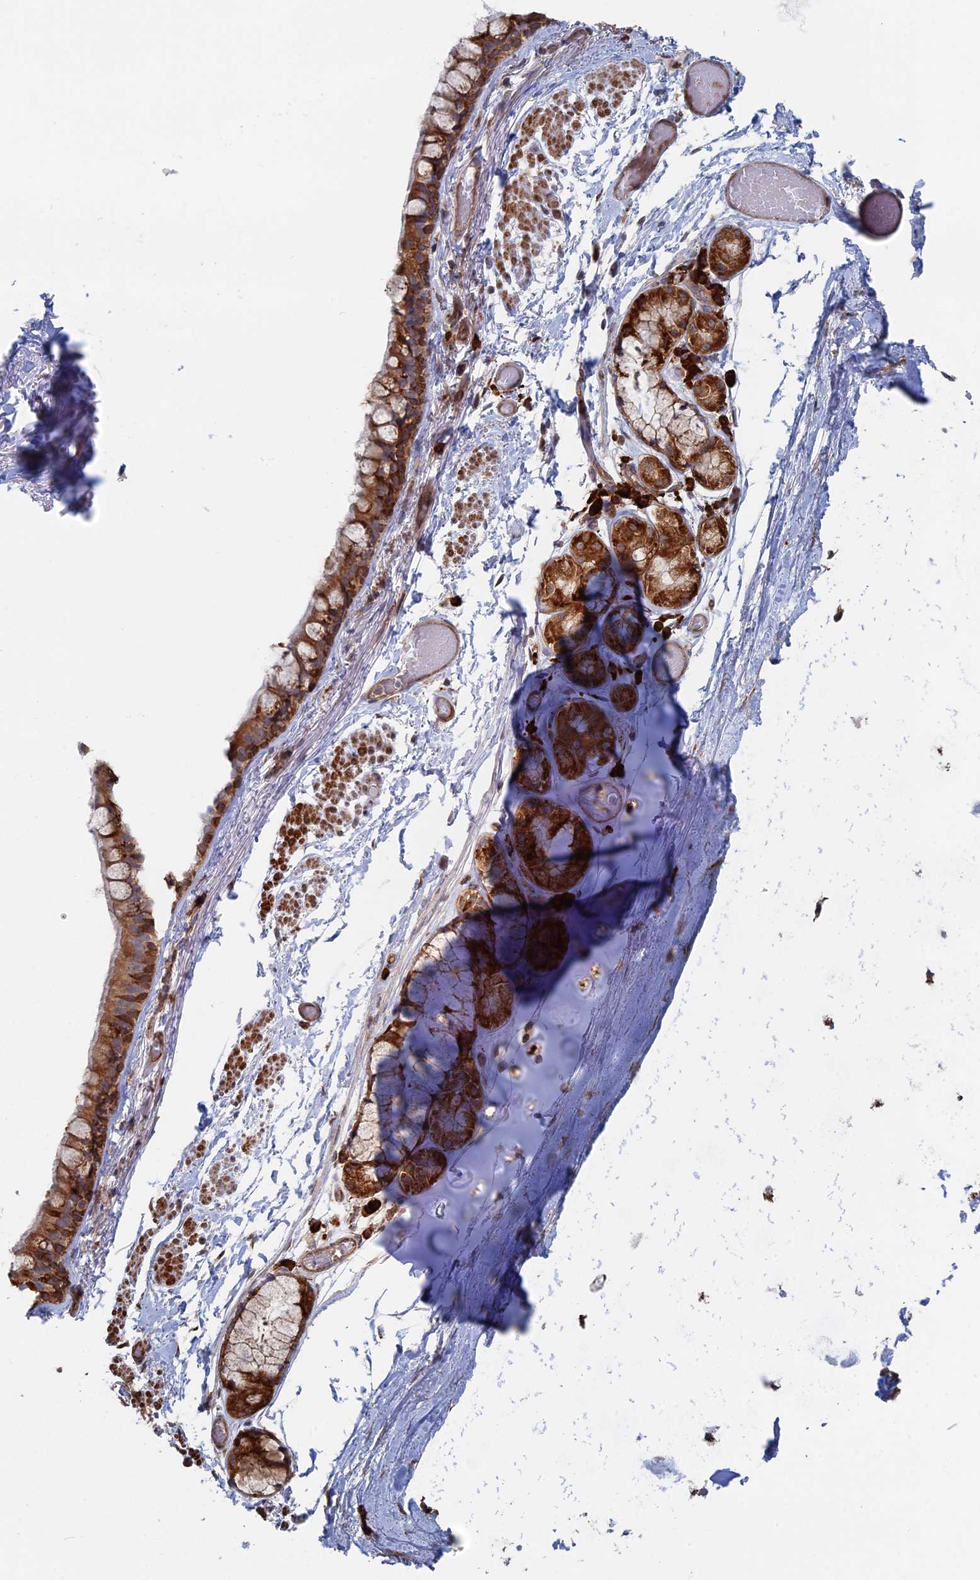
{"staining": {"intensity": "moderate", "quantity": ">75%", "location": "cytoplasmic/membranous"}, "tissue": "bronchus", "cell_type": "Respiratory epithelial cells", "image_type": "normal", "snomed": [{"axis": "morphology", "description": "Normal tissue, NOS"}, {"axis": "topography", "description": "Cartilage tissue"}], "caption": "Immunohistochemistry of normal human bronchus displays medium levels of moderate cytoplasmic/membranous expression in approximately >75% of respiratory epithelial cells.", "gene": "BPIFB6", "patient": {"sex": "male", "age": 63}}